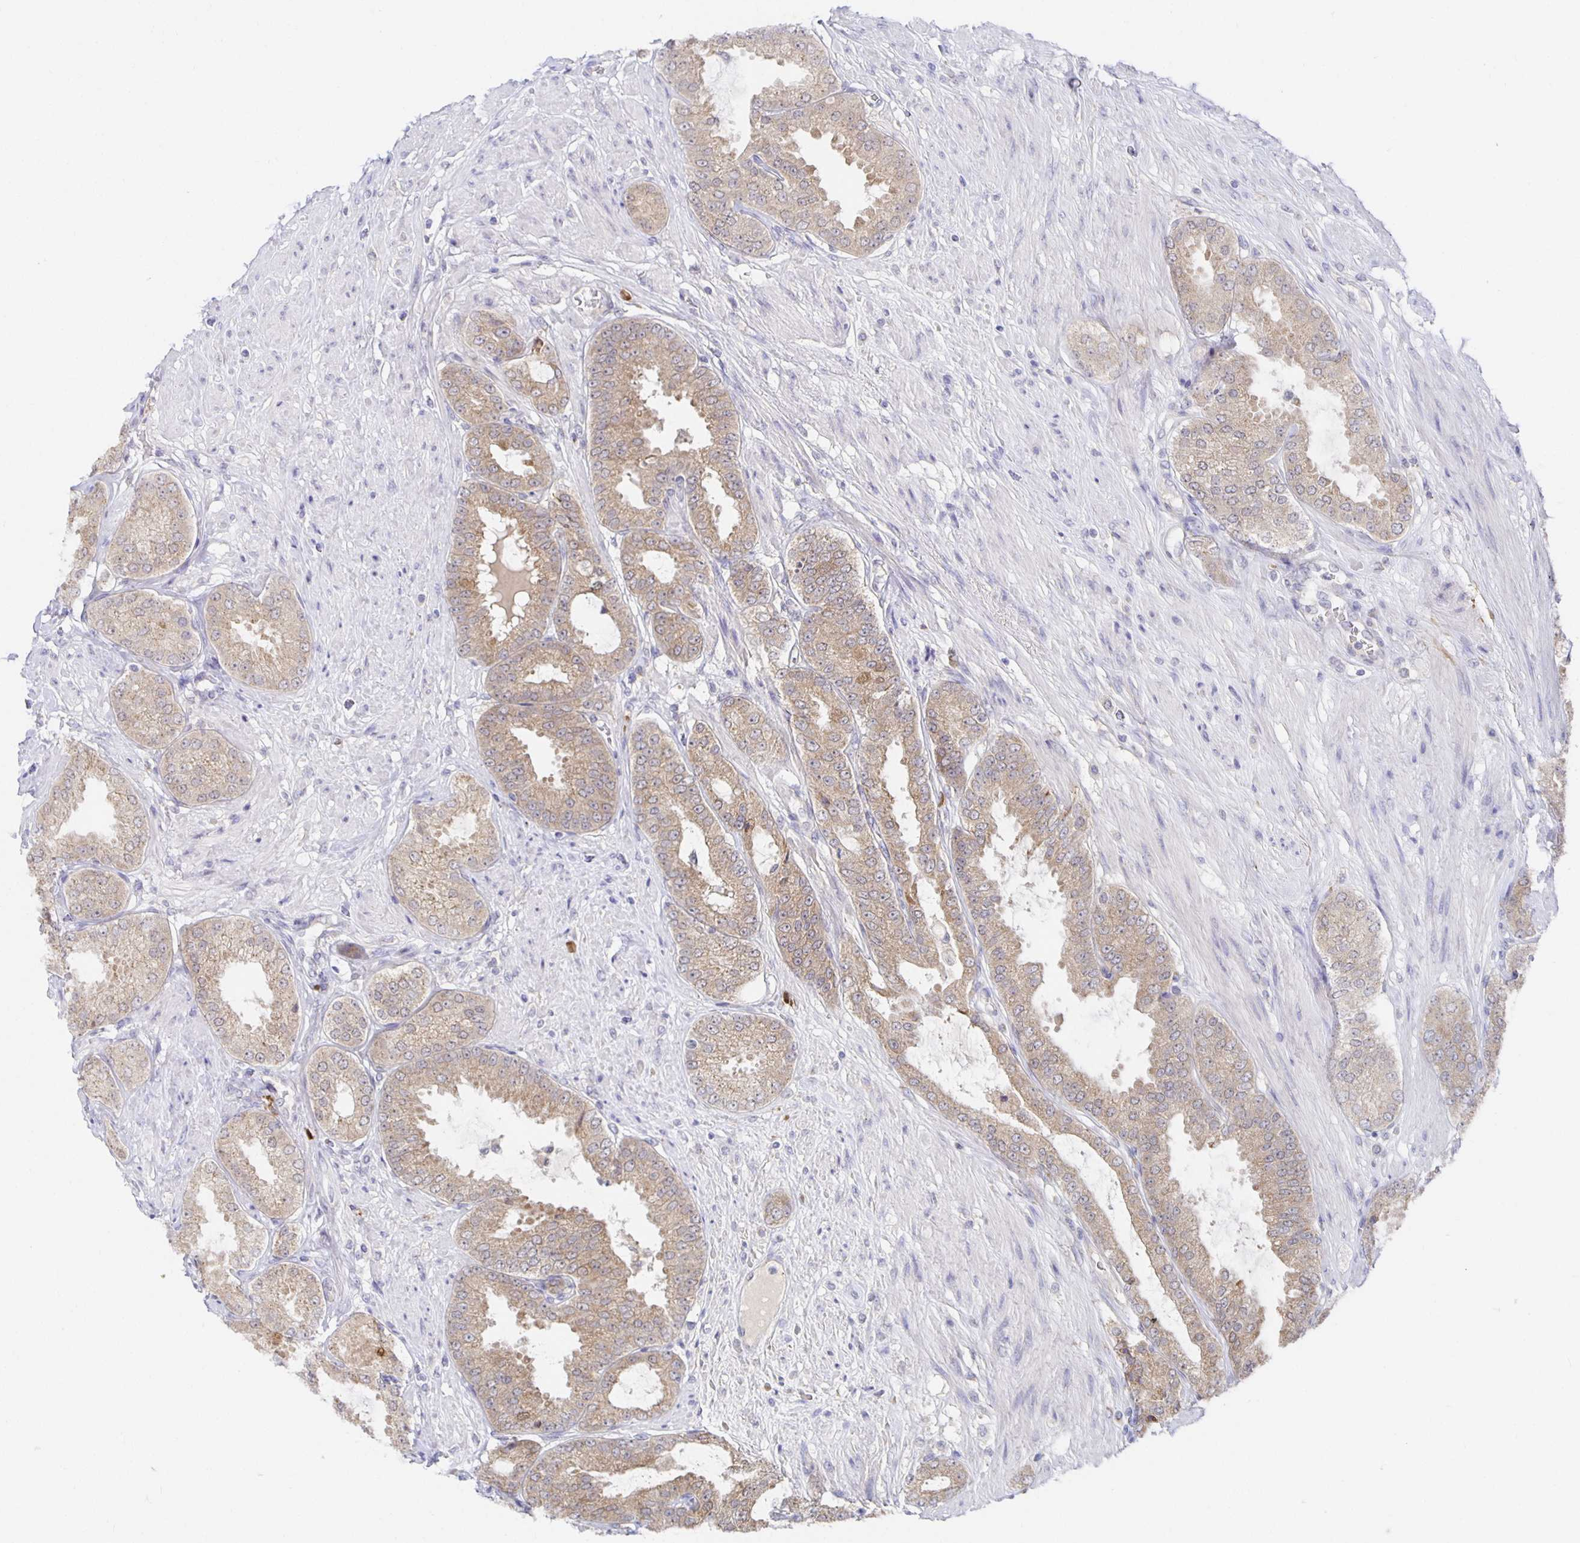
{"staining": {"intensity": "weak", "quantity": ">75%", "location": "cytoplasmic/membranous"}, "tissue": "prostate cancer", "cell_type": "Tumor cells", "image_type": "cancer", "snomed": [{"axis": "morphology", "description": "Adenocarcinoma, High grade"}, {"axis": "topography", "description": "Prostate"}], "caption": "Human prostate cancer stained for a protein (brown) displays weak cytoplasmic/membranous positive positivity in about >75% of tumor cells.", "gene": "BAD", "patient": {"sex": "male", "age": 71}}